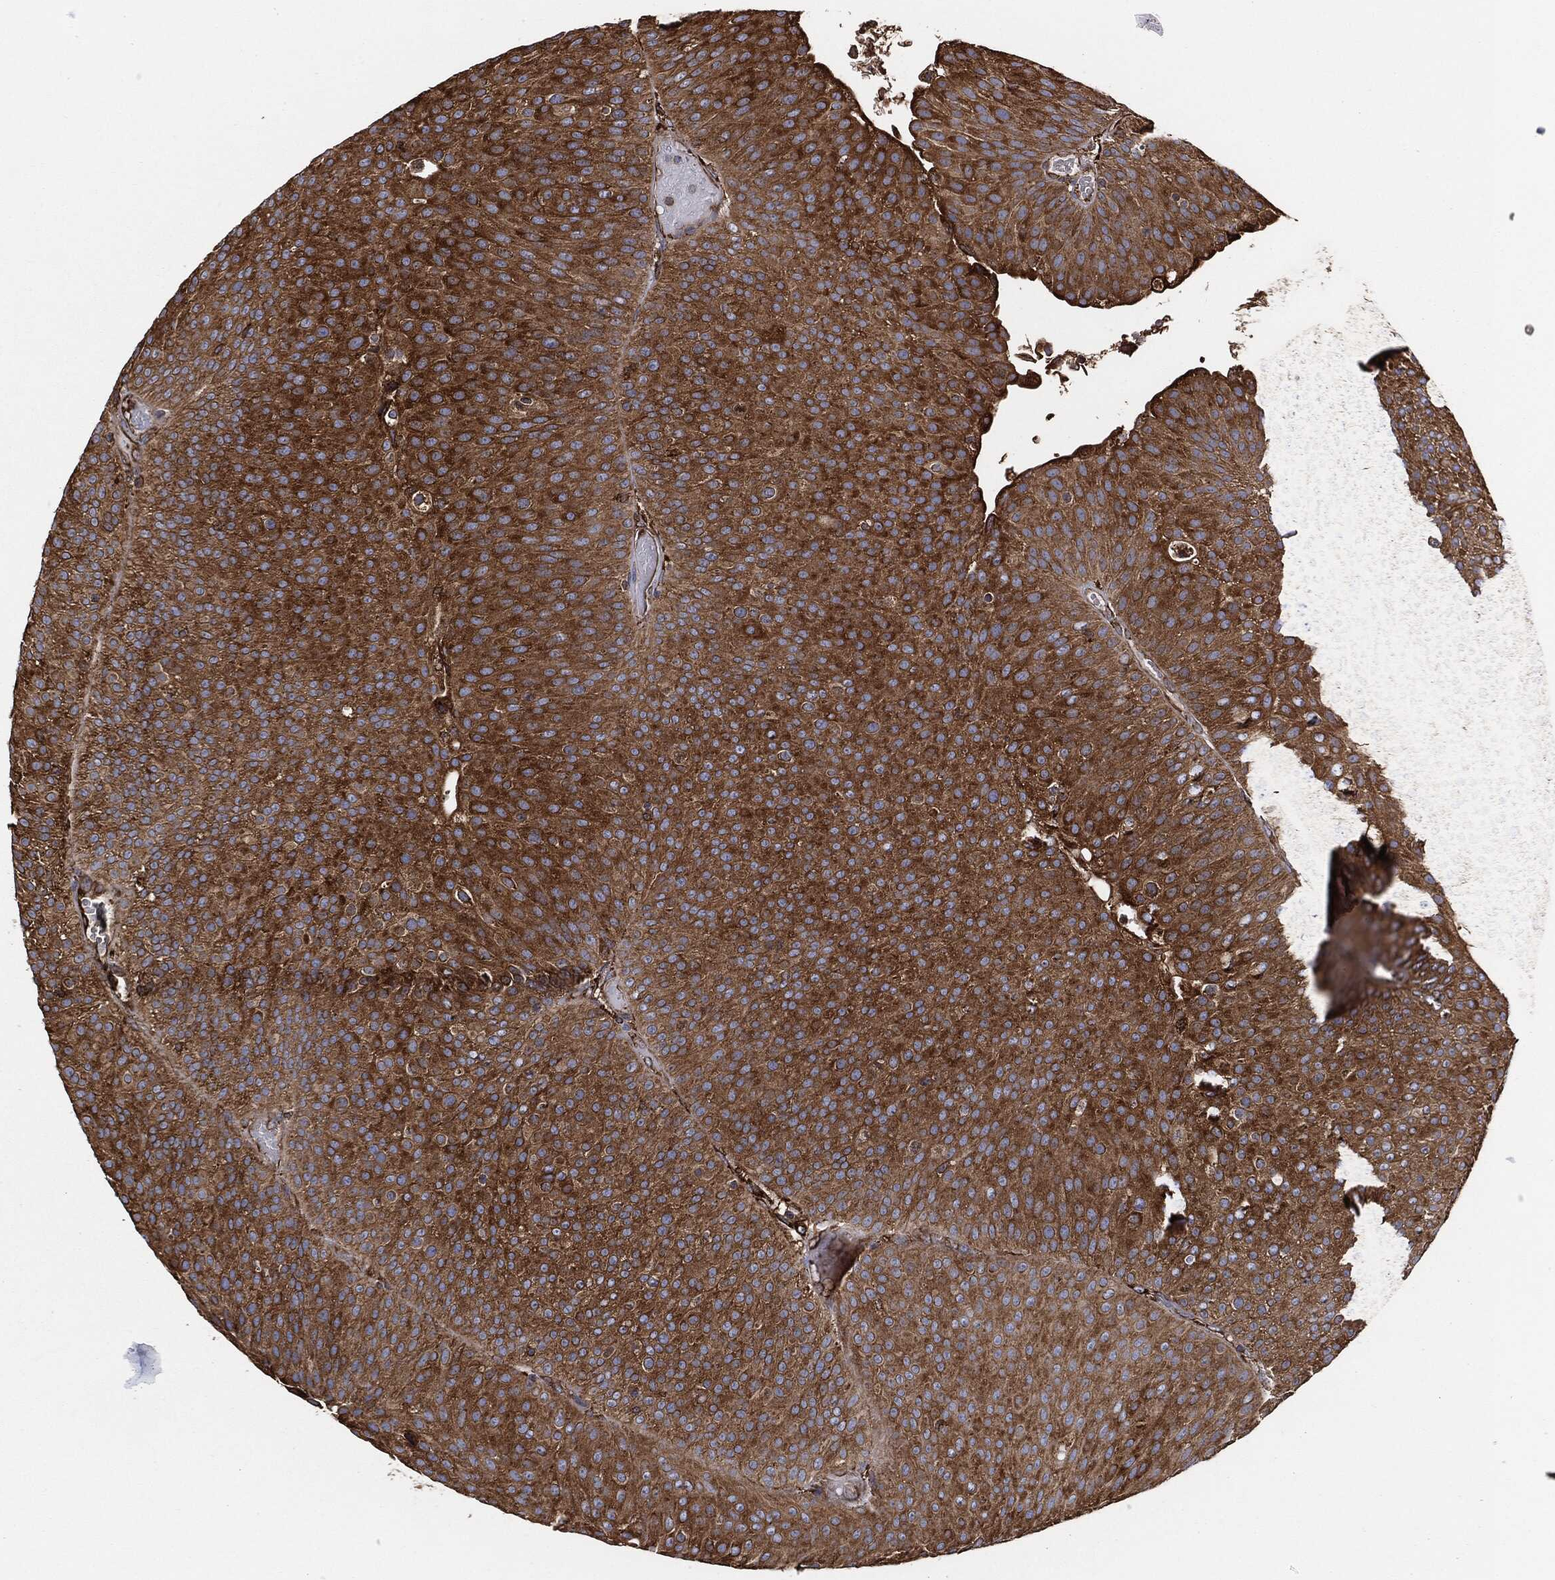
{"staining": {"intensity": "strong", "quantity": ">75%", "location": "cytoplasmic/membranous"}, "tissue": "urothelial cancer", "cell_type": "Tumor cells", "image_type": "cancer", "snomed": [{"axis": "morphology", "description": "Urothelial carcinoma, Low grade"}, {"axis": "topography", "description": "Urinary bladder"}], "caption": "Low-grade urothelial carcinoma stained with a brown dye reveals strong cytoplasmic/membranous positive positivity in approximately >75% of tumor cells.", "gene": "AMFR", "patient": {"sex": "male", "age": 65}}